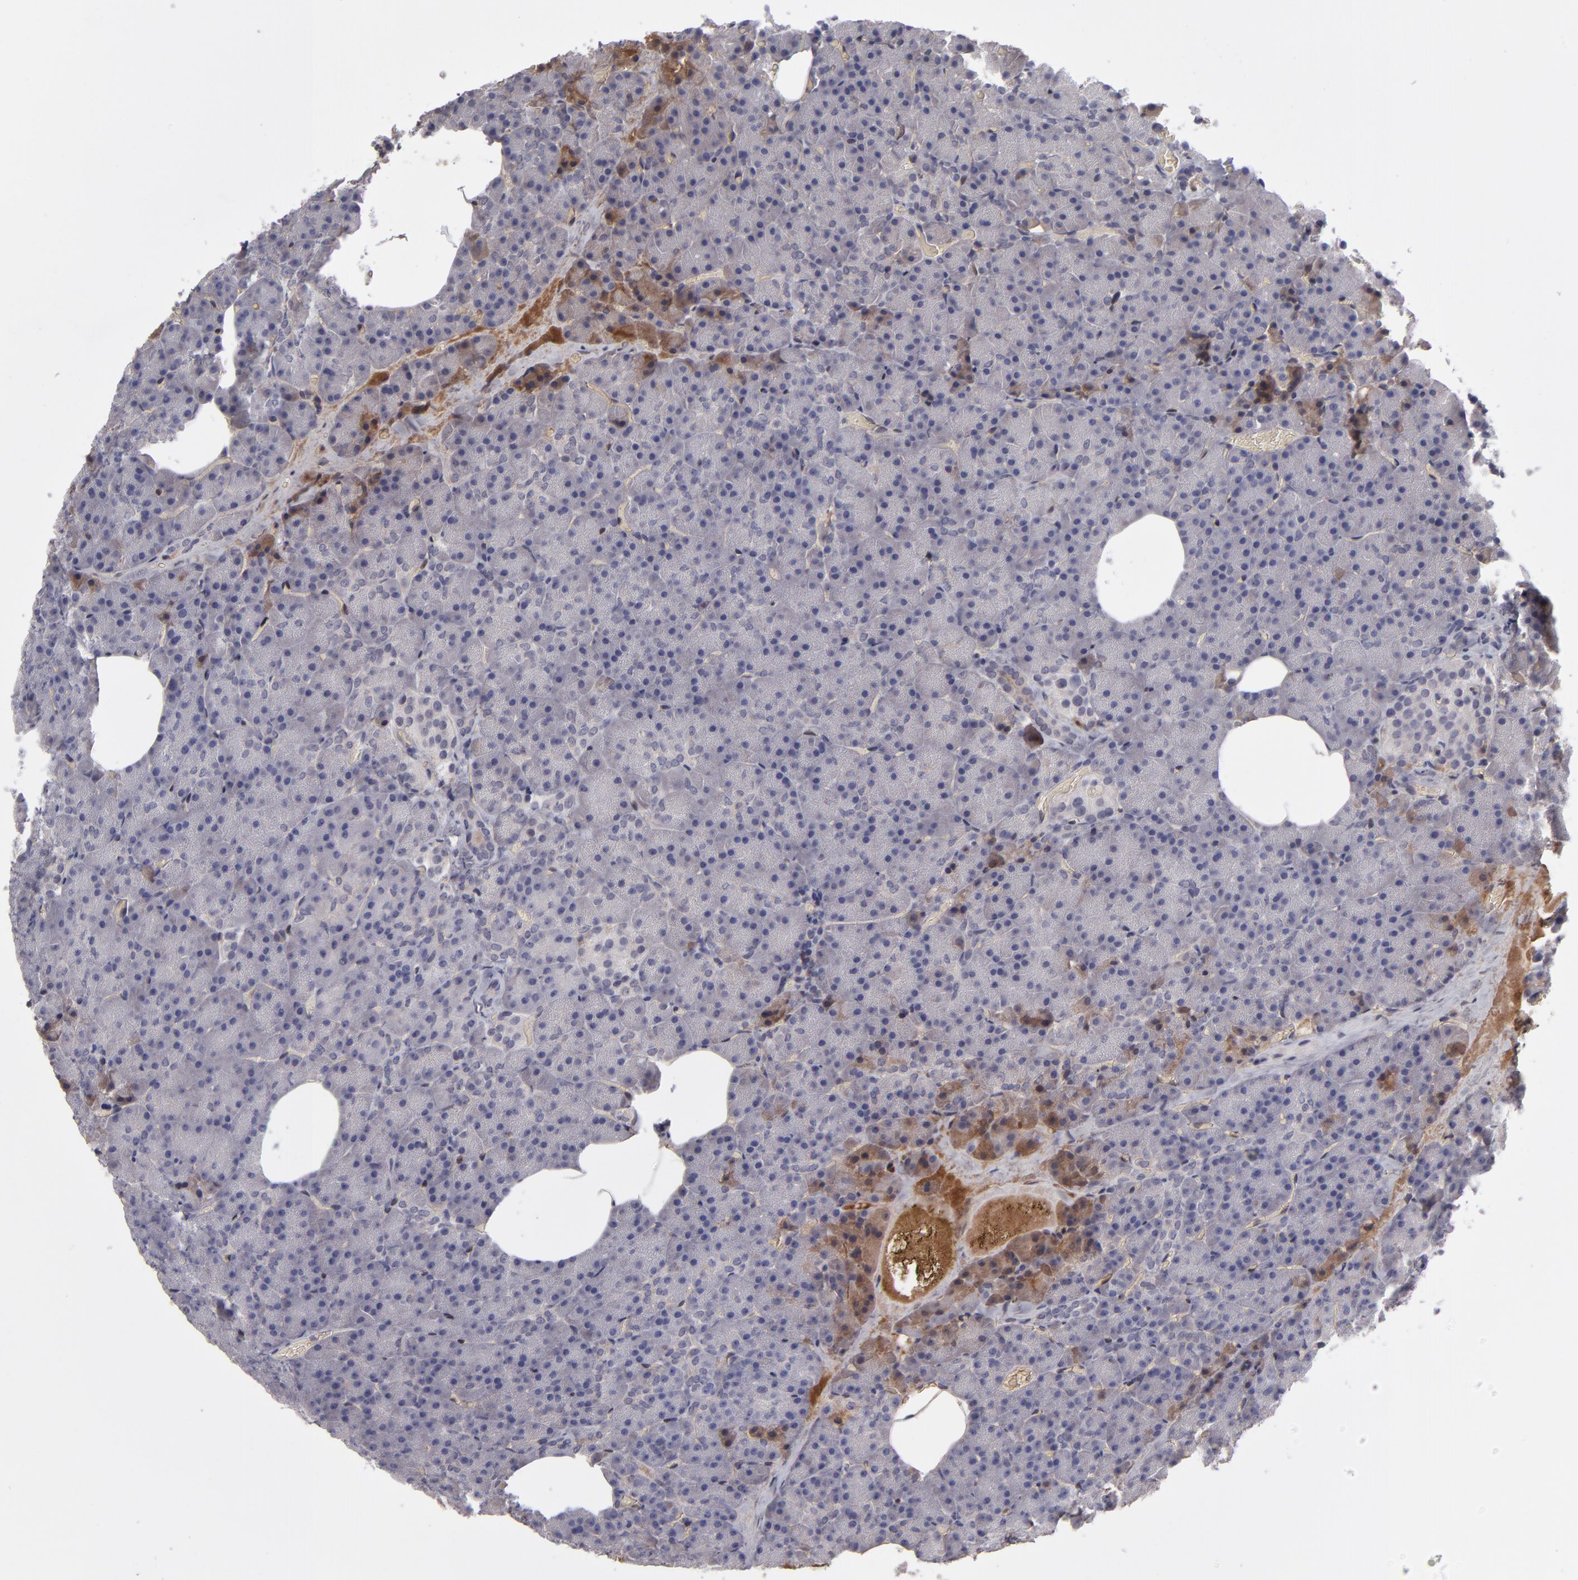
{"staining": {"intensity": "weak", "quantity": "<25%", "location": "cytoplasmic/membranous"}, "tissue": "carcinoid", "cell_type": "Tumor cells", "image_type": "cancer", "snomed": [{"axis": "morphology", "description": "Normal tissue, NOS"}, {"axis": "morphology", "description": "Carcinoid, malignant, NOS"}, {"axis": "topography", "description": "Pancreas"}], "caption": "IHC photomicrograph of neoplastic tissue: human carcinoid (malignant) stained with DAB (3,3'-diaminobenzidine) shows no significant protein staining in tumor cells.", "gene": "ITIH4", "patient": {"sex": "female", "age": 35}}